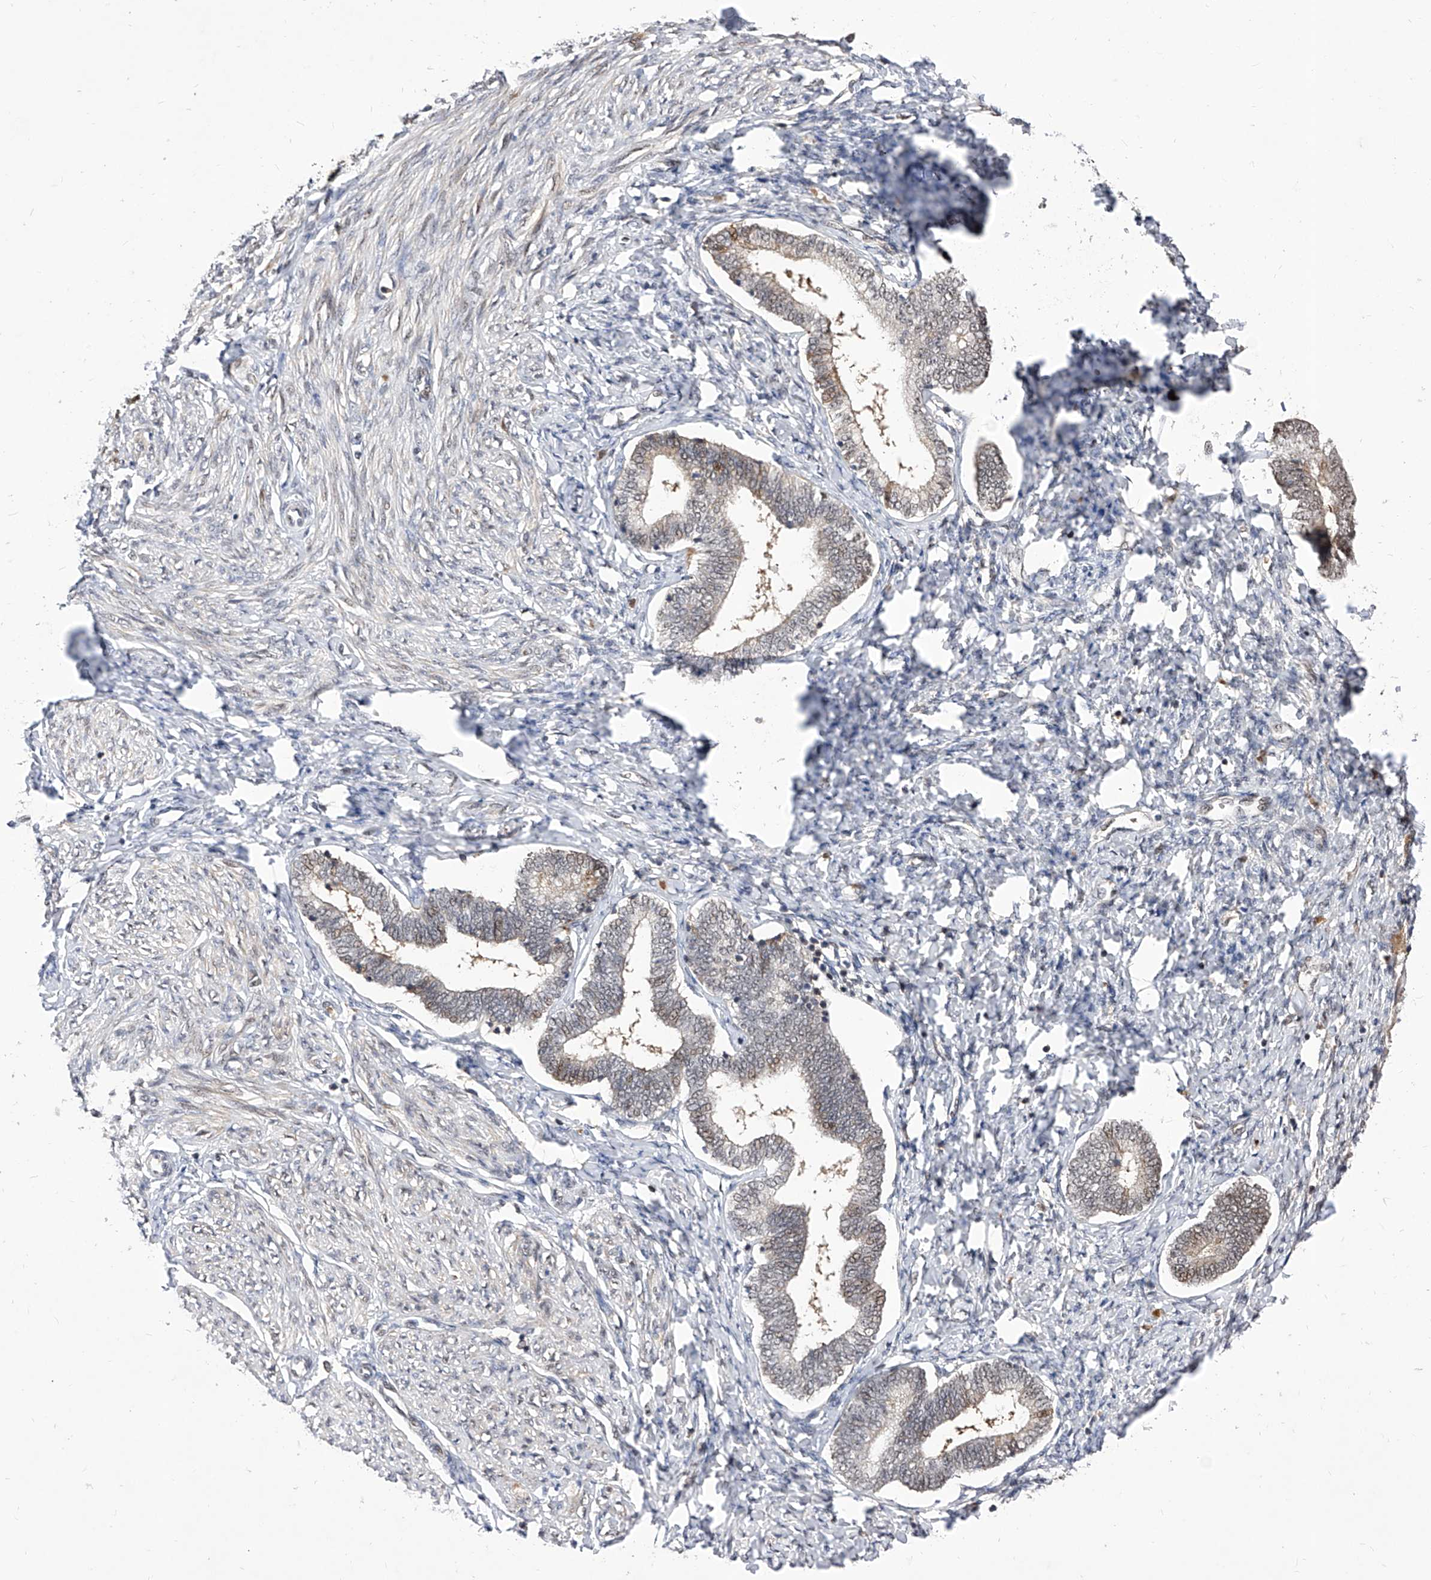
{"staining": {"intensity": "moderate", "quantity": "25%-75%", "location": "nuclear"}, "tissue": "endometrium", "cell_type": "Cells in endometrial stroma", "image_type": "normal", "snomed": [{"axis": "morphology", "description": "Normal tissue, NOS"}, {"axis": "topography", "description": "Endometrium"}], "caption": "This is a photomicrograph of immunohistochemistry staining of benign endometrium, which shows moderate positivity in the nuclear of cells in endometrial stroma.", "gene": "LGR4", "patient": {"sex": "female", "age": 72}}